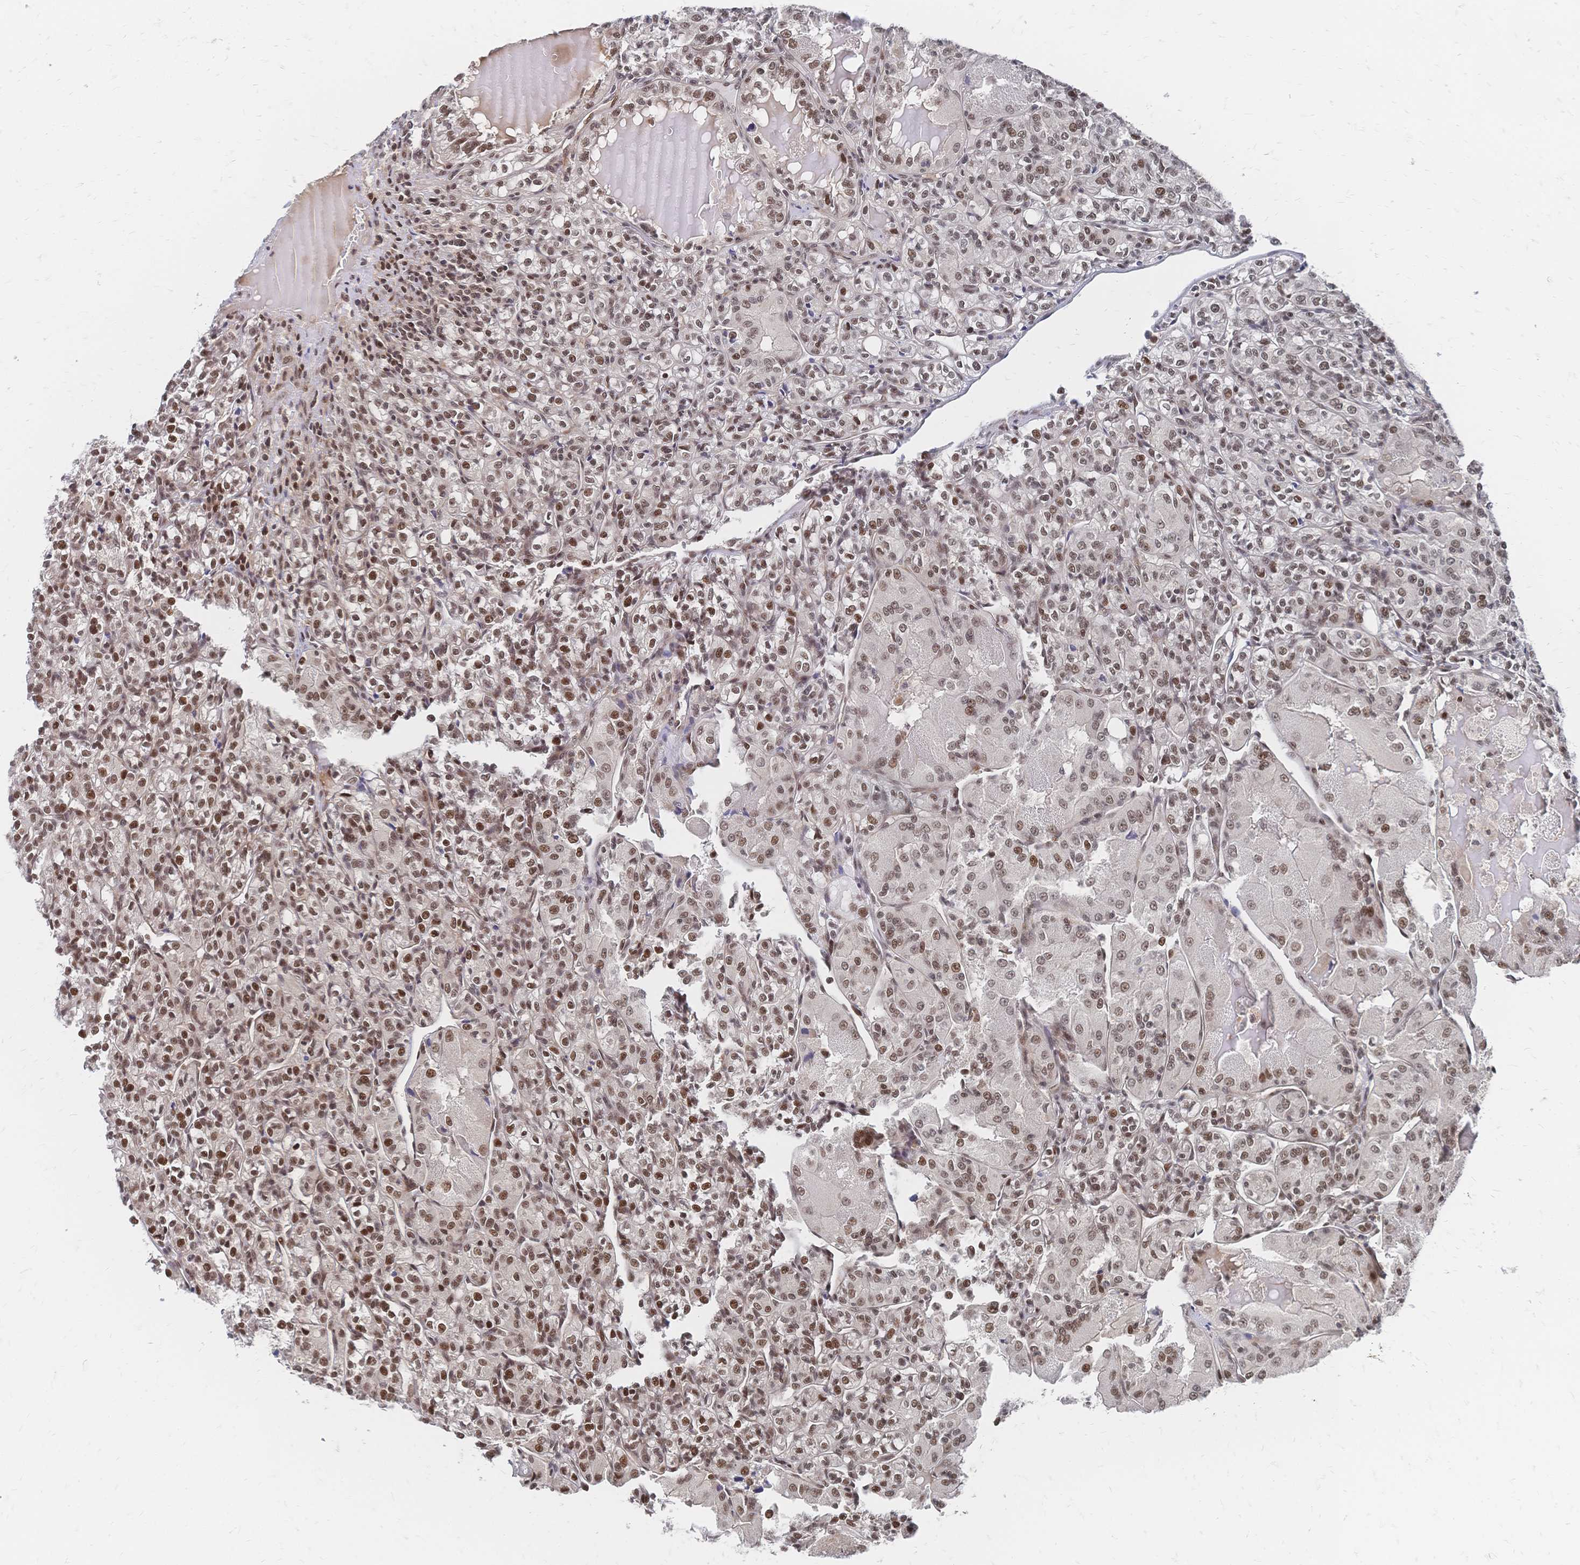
{"staining": {"intensity": "moderate", "quantity": ">75%", "location": "nuclear"}, "tissue": "renal cancer", "cell_type": "Tumor cells", "image_type": "cancer", "snomed": [{"axis": "morphology", "description": "Adenocarcinoma, NOS"}, {"axis": "topography", "description": "Kidney"}], "caption": "Moderate nuclear protein positivity is present in about >75% of tumor cells in renal adenocarcinoma.", "gene": "NELFA", "patient": {"sex": "male", "age": 36}}